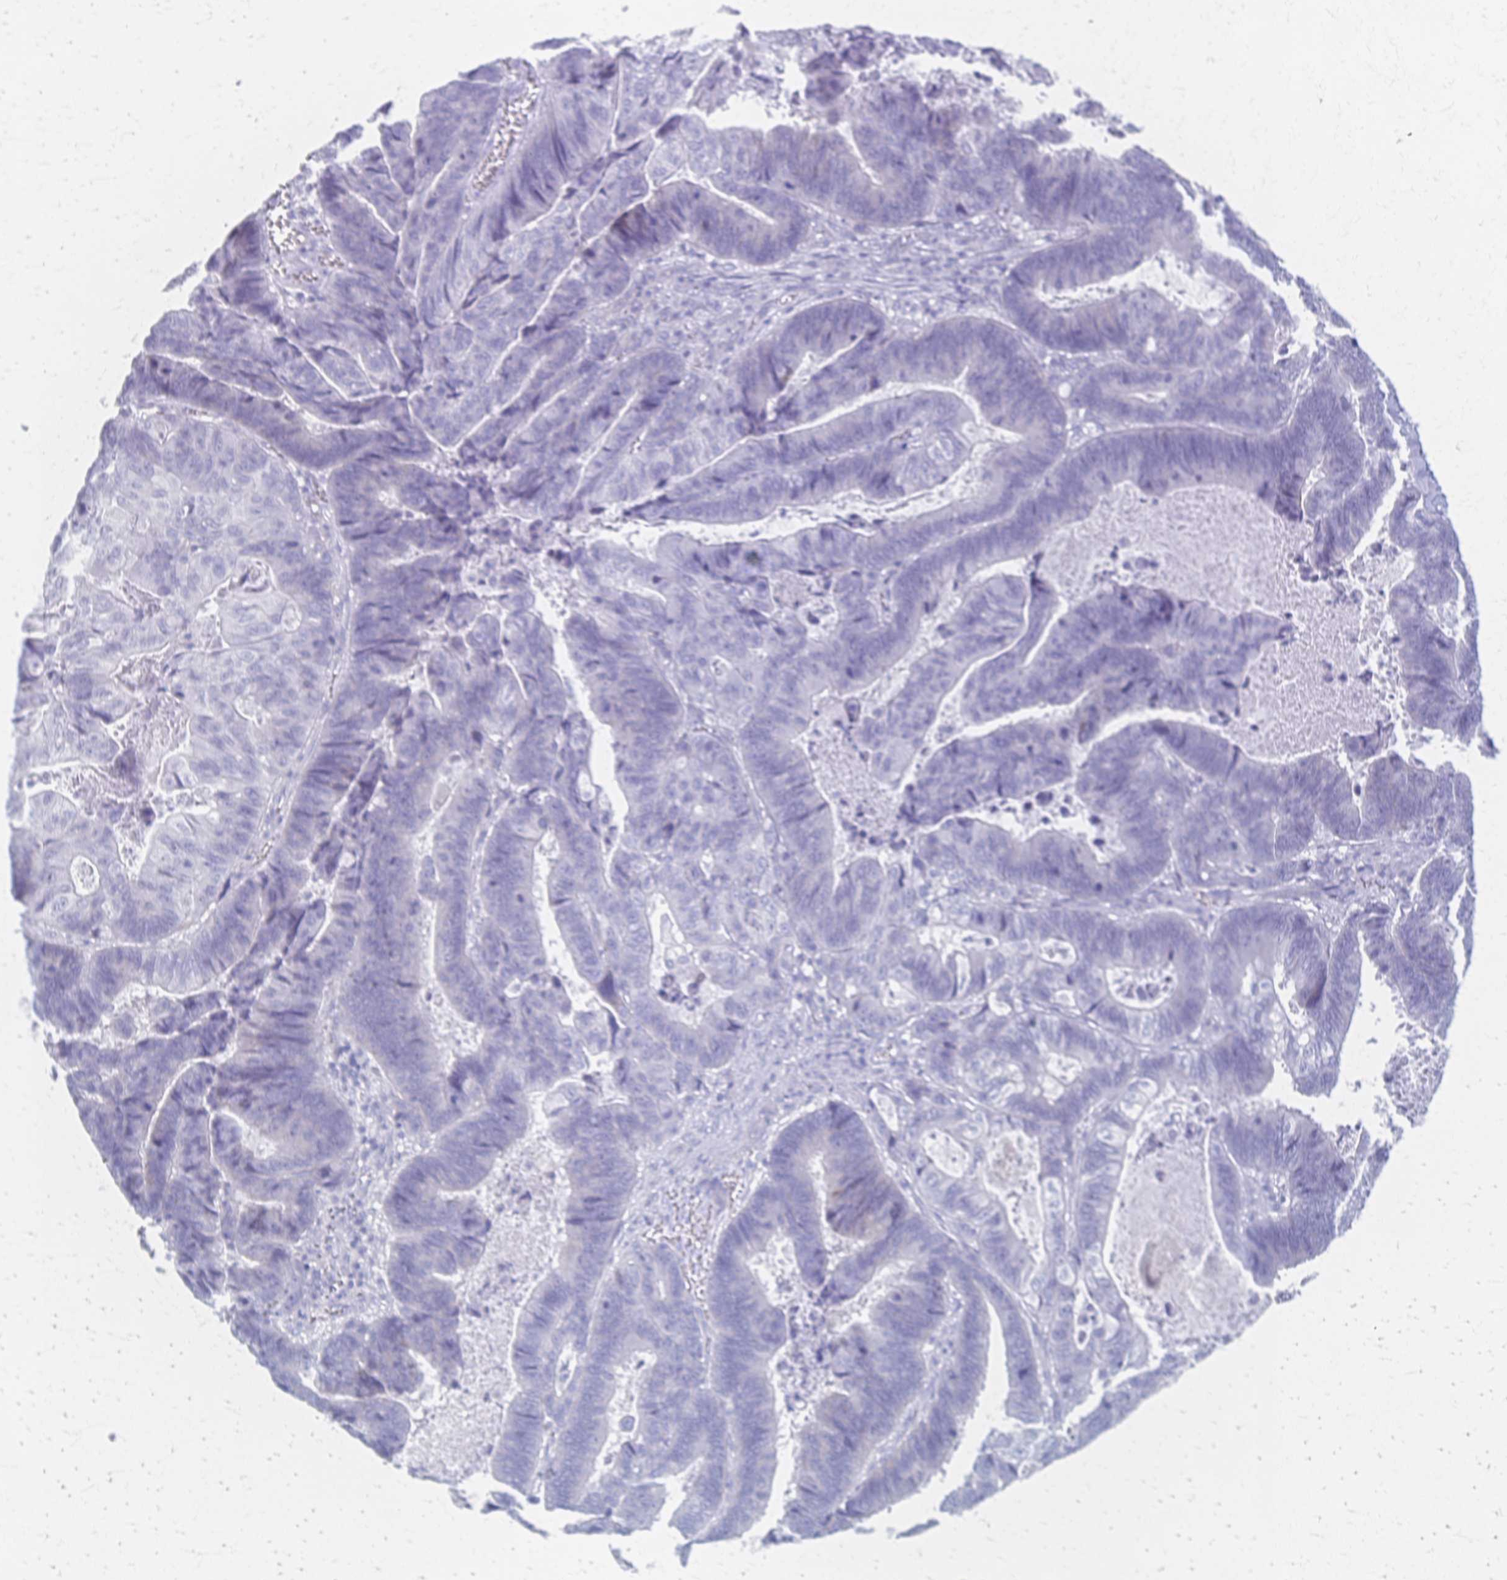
{"staining": {"intensity": "negative", "quantity": "none", "location": "none"}, "tissue": "lung cancer", "cell_type": "Tumor cells", "image_type": "cancer", "snomed": [{"axis": "morphology", "description": "Aneuploidy"}, {"axis": "morphology", "description": "Adenocarcinoma, NOS"}, {"axis": "morphology", "description": "Adenocarcinoma primary or metastatic"}, {"axis": "topography", "description": "Lung"}], "caption": "High magnification brightfield microscopy of lung cancer stained with DAB (brown) and counterstained with hematoxylin (blue): tumor cells show no significant expression.", "gene": "CYB5A", "patient": {"sex": "female", "age": 75}}